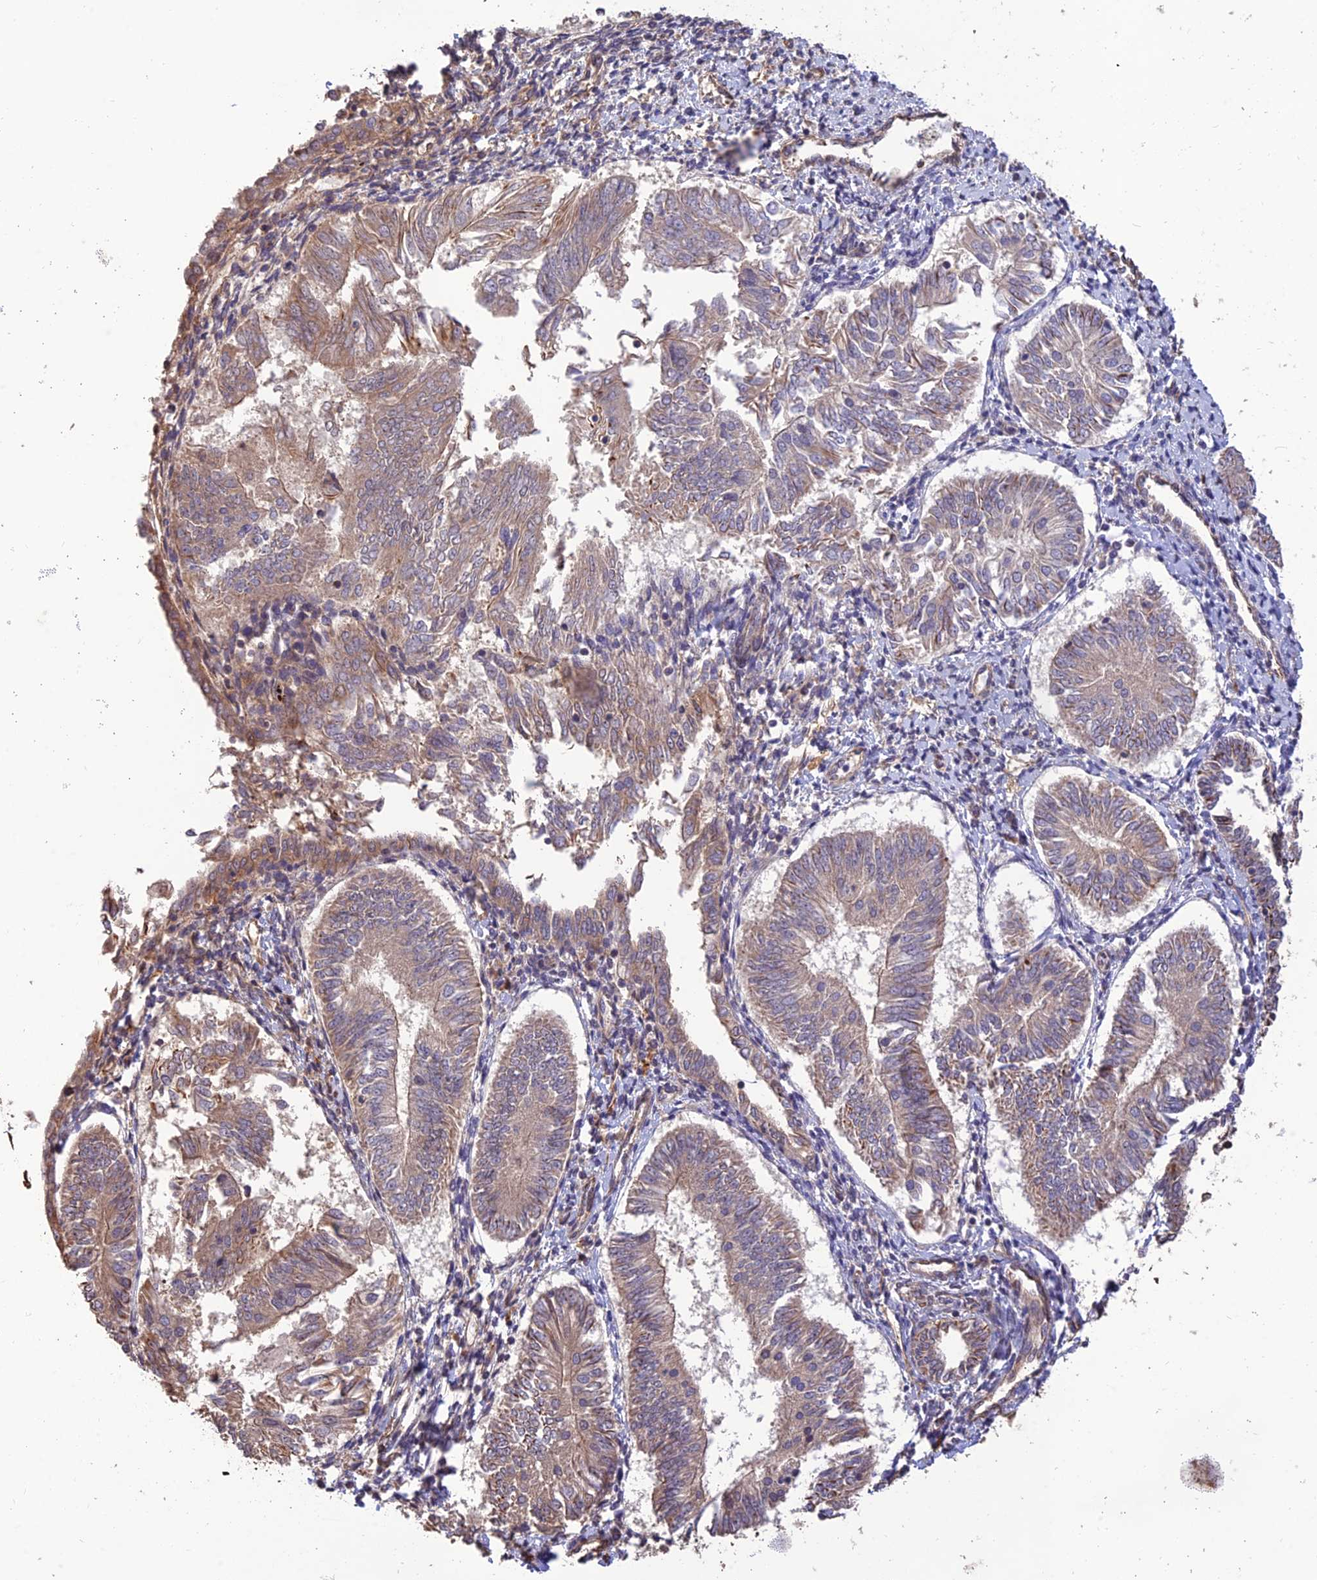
{"staining": {"intensity": "weak", "quantity": "25%-75%", "location": "cytoplasmic/membranous"}, "tissue": "endometrial cancer", "cell_type": "Tumor cells", "image_type": "cancer", "snomed": [{"axis": "morphology", "description": "Adenocarcinoma, NOS"}, {"axis": "topography", "description": "Endometrium"}], "caption": "IHC (DAB (3,3'-diaminobenzidine)) staining of endometrial cancer exhibits weak cytoplasmic/membranous protein staining in approximately 25%-75% of tumor cells.", "gene": "CREBL2", "patient": {"sex": "female", "age": 58}}